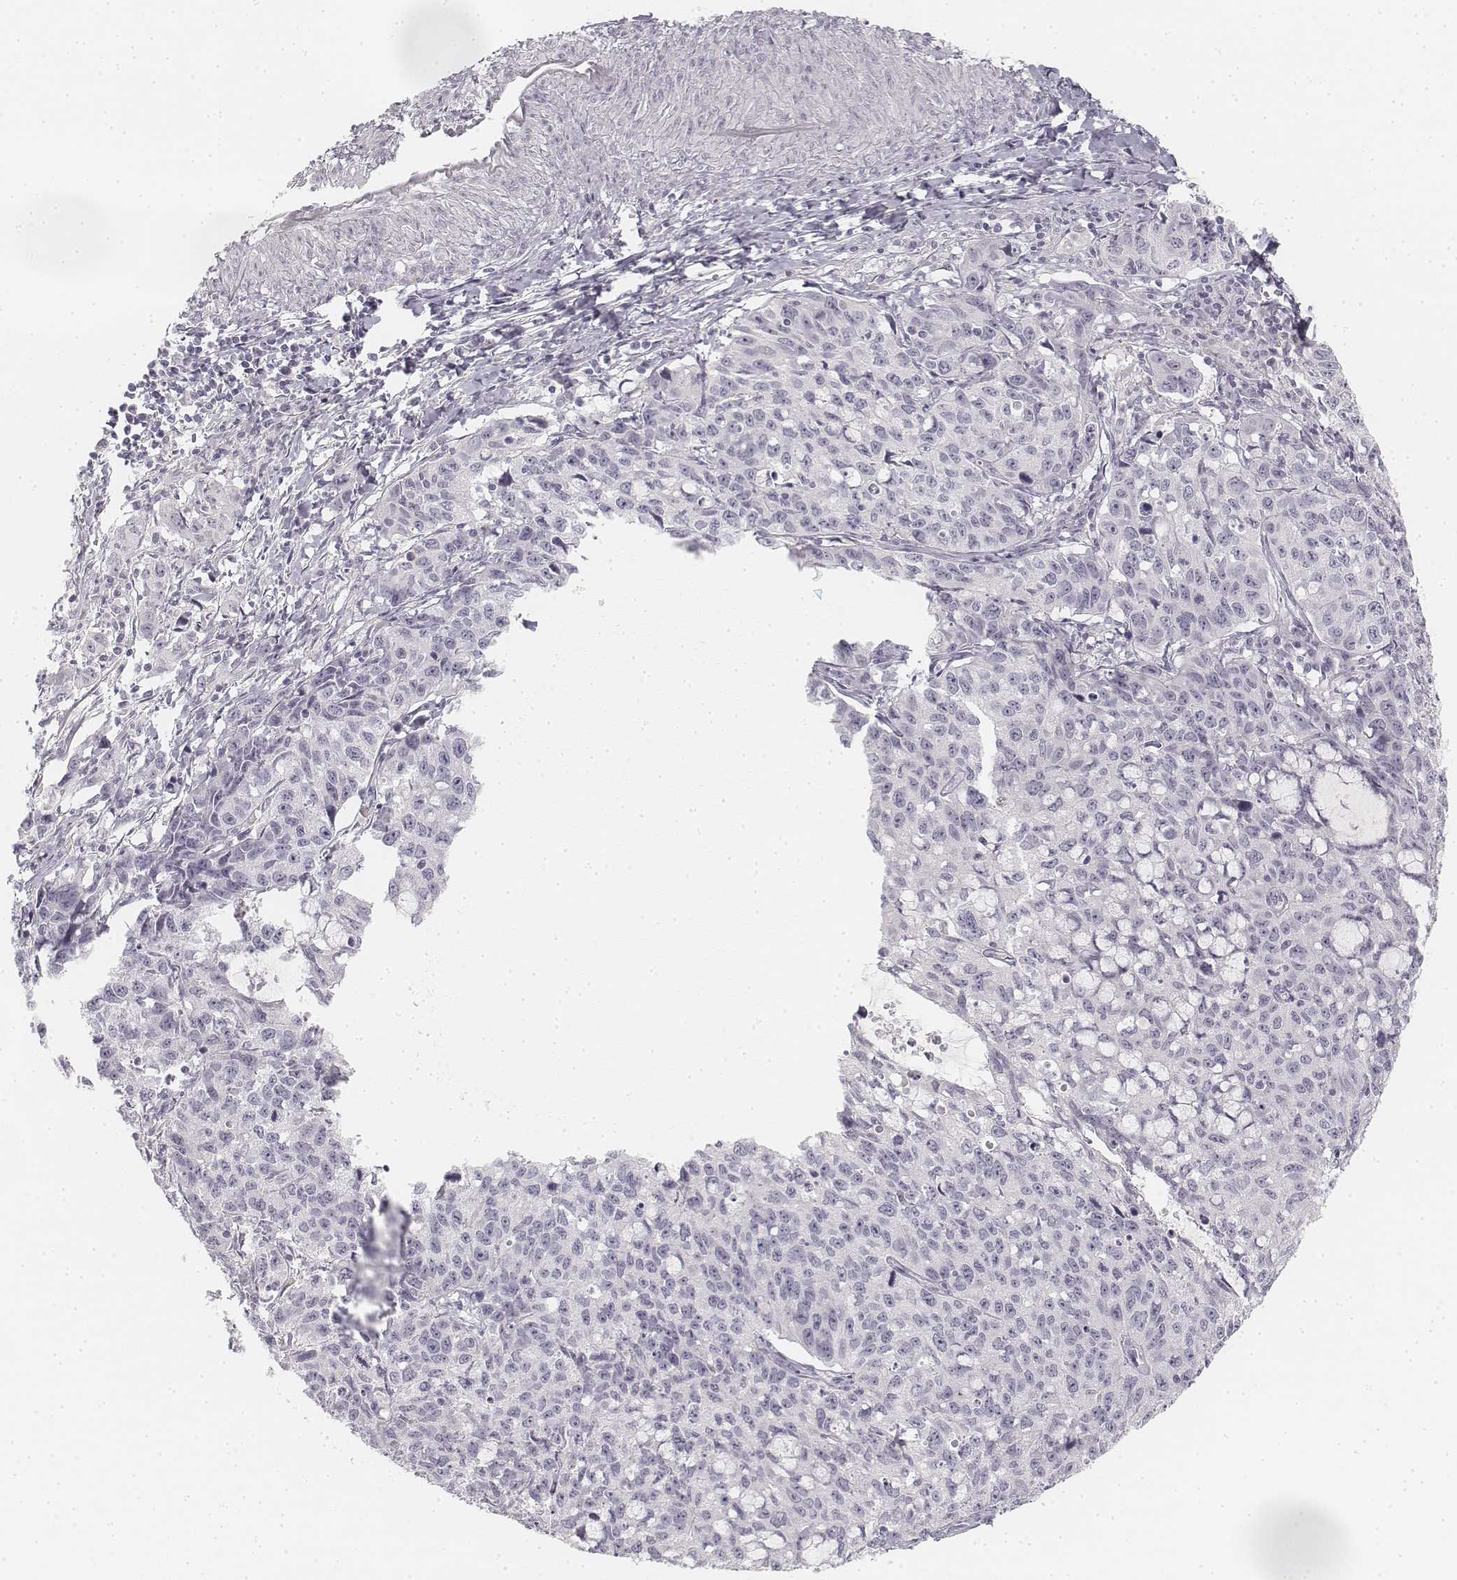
{"staining": {"intensity": "negative", "quantity": "none", "location": "none"}, "tissue": "cervical cancer", "cell_type": "Tumor cells", "image_type": "cancer", "snomed": [{"axis": "morphology", "description": "Squamous cell carcinoma, NOS"}, {"axis": "topography", "description": "Cervix"}], "caption": "A high-resolution histopathology image shows immunohistochemistry (IHC) staining of cervical squamous cell carcinoma, which shows no significant expression in tumor cells.", "gene": "DSG4", "patient": {"sex": "female", "age": 28}}